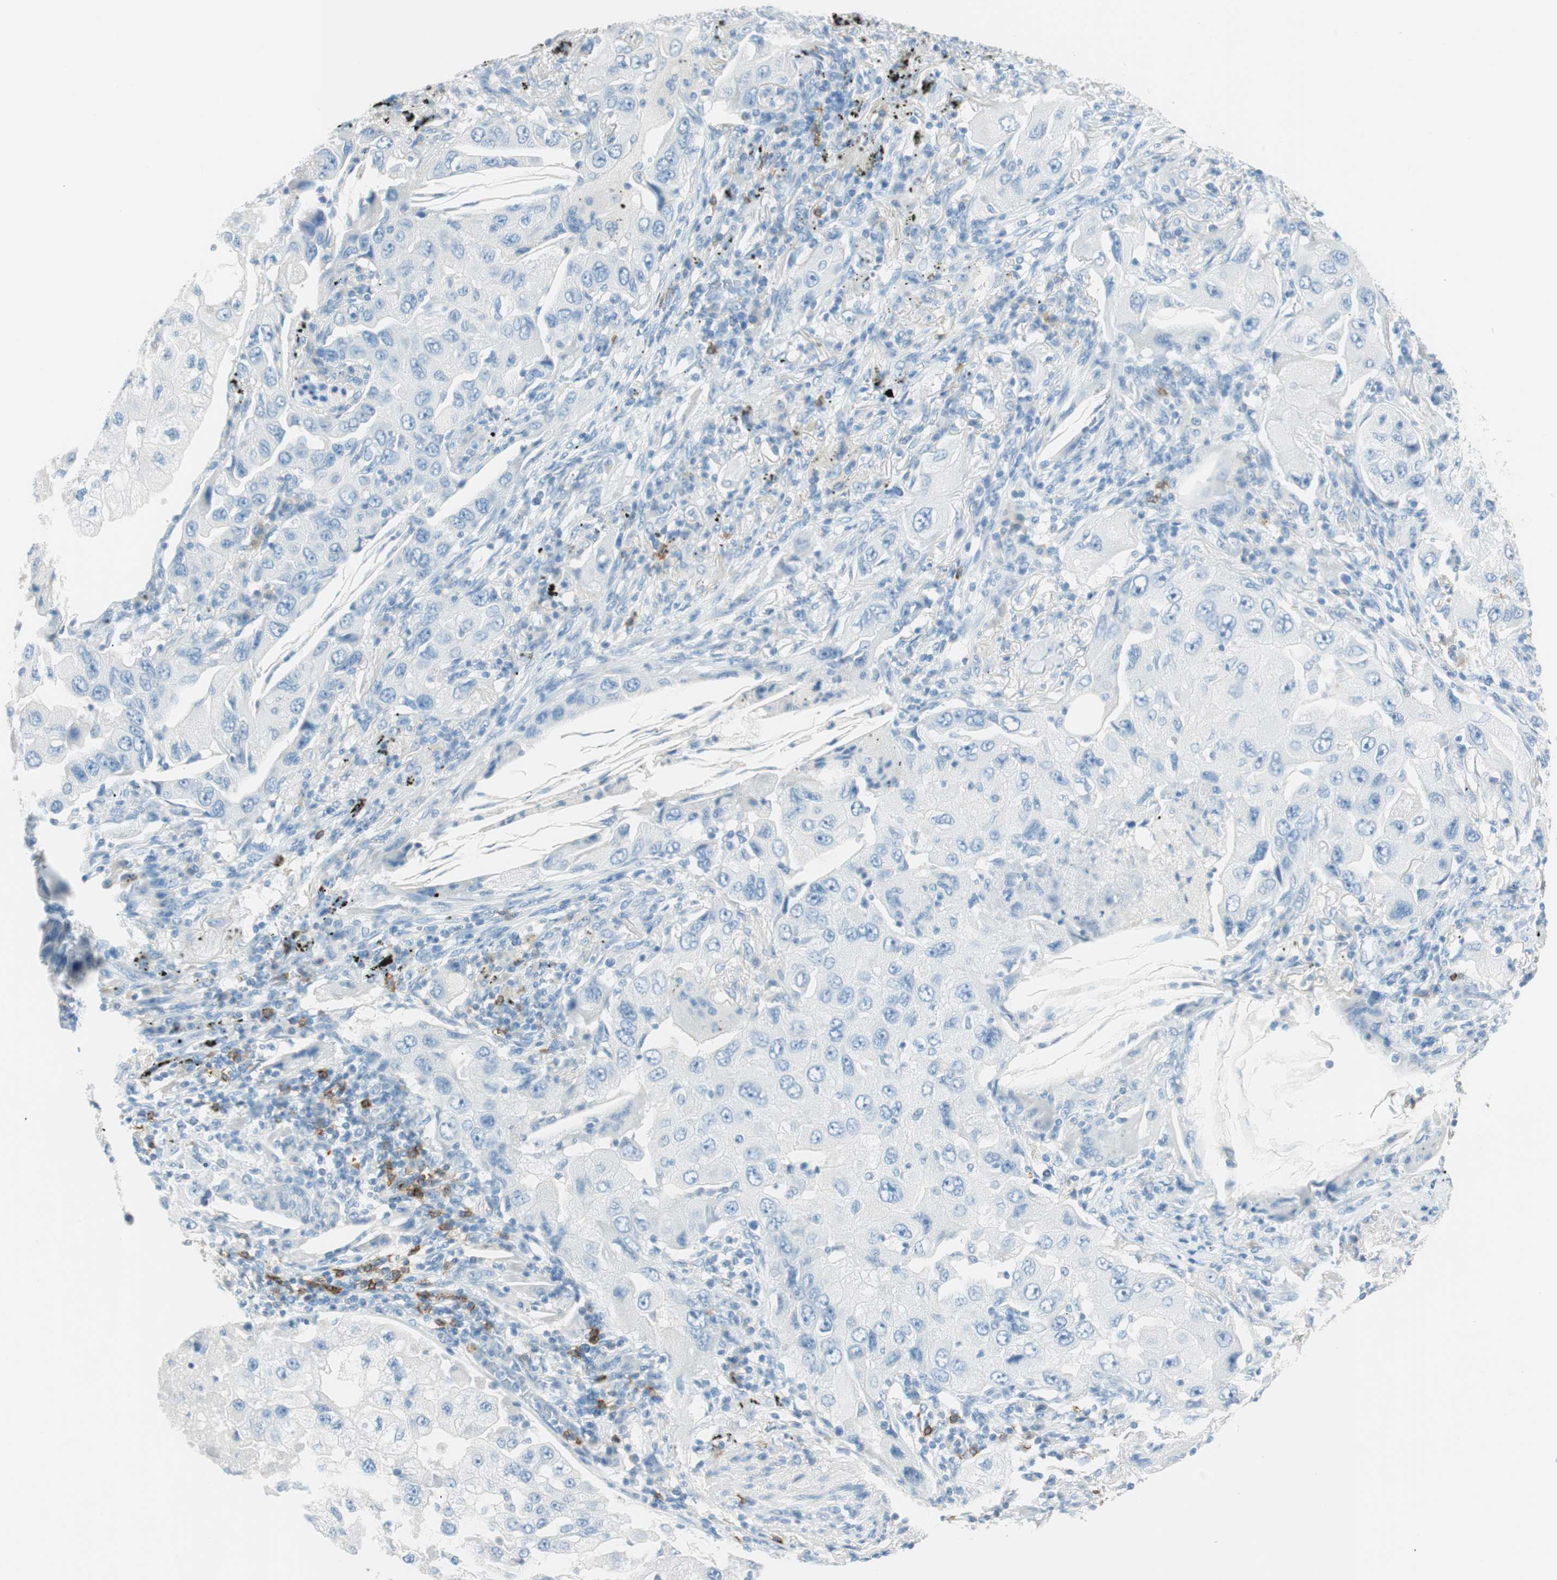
{"staining": {"intensity": "negative", "quantity": "none", "location": "none"}, "tissue": "lung cancer", "cell_type": "Tumor cells", "image_type": "cancer", "snomed": [{"axis": "morphology", "description": "Adenocarcinoma, NOS"}, {"axis": "topography", "description": "Lung"}], "caption": "Tumor cells show no significant staining in lung adenocarcinoma.", "gene": "TNFRSF13C", "patient": {"sex": "female", "age": 65}}